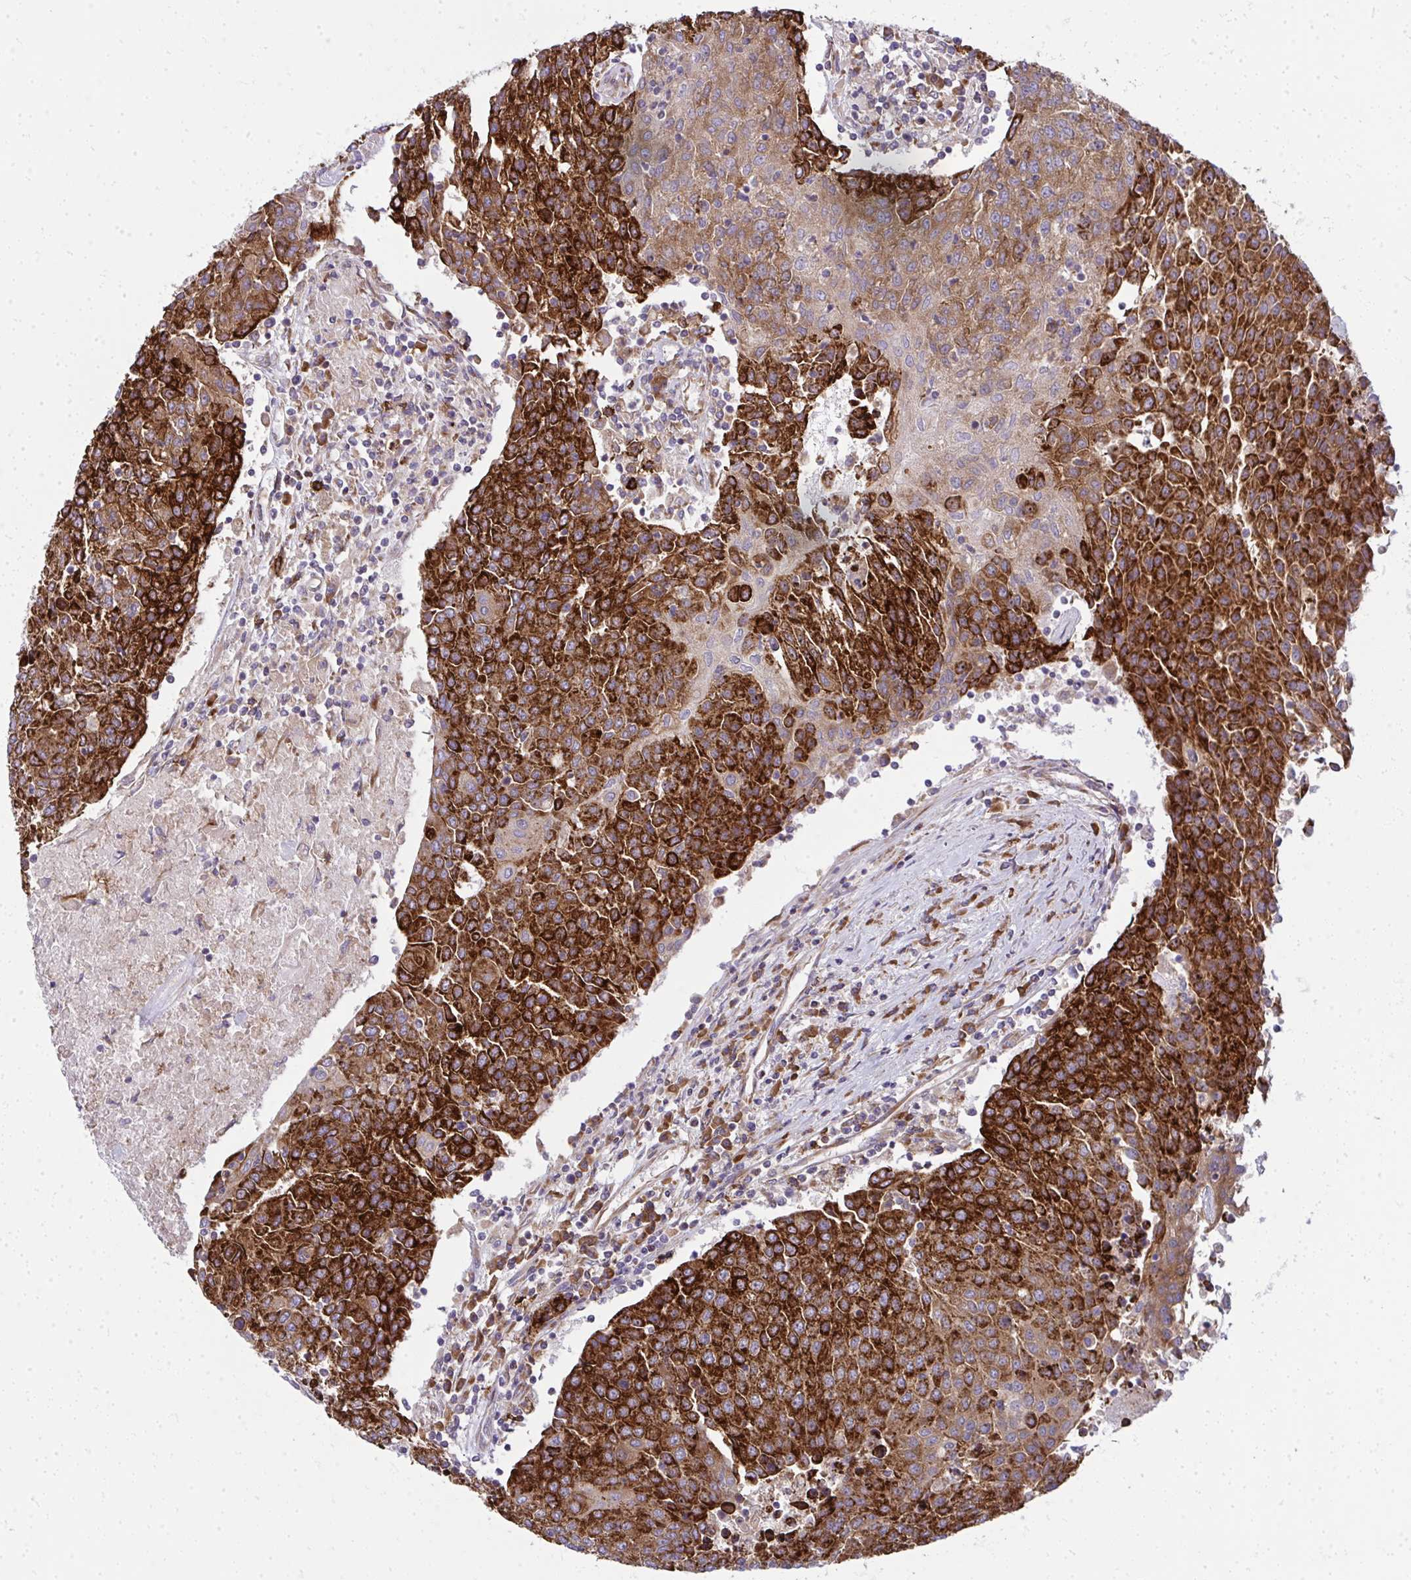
{"staining": {"intensity": "strong", "quantity": ">75%", "location": "cytoplasmic/membranous"}, "tissue": "urothelial cancer", "cell_type": "Tumor cells", "image_type": "cancer", "snomed": [{"axis": "morphology", "description": "Urothelial carcinoma, High grade"}, {"axis": "topography", "description": "Urinary bladder"}], "caption": "Protein expression analysis of human urothelial cancer reveals strong cytoplasmic/membranous staining in about >75% of tumor cells.", "gene": "GFPT2", "patient": {"sex": "female", "age": 85}}